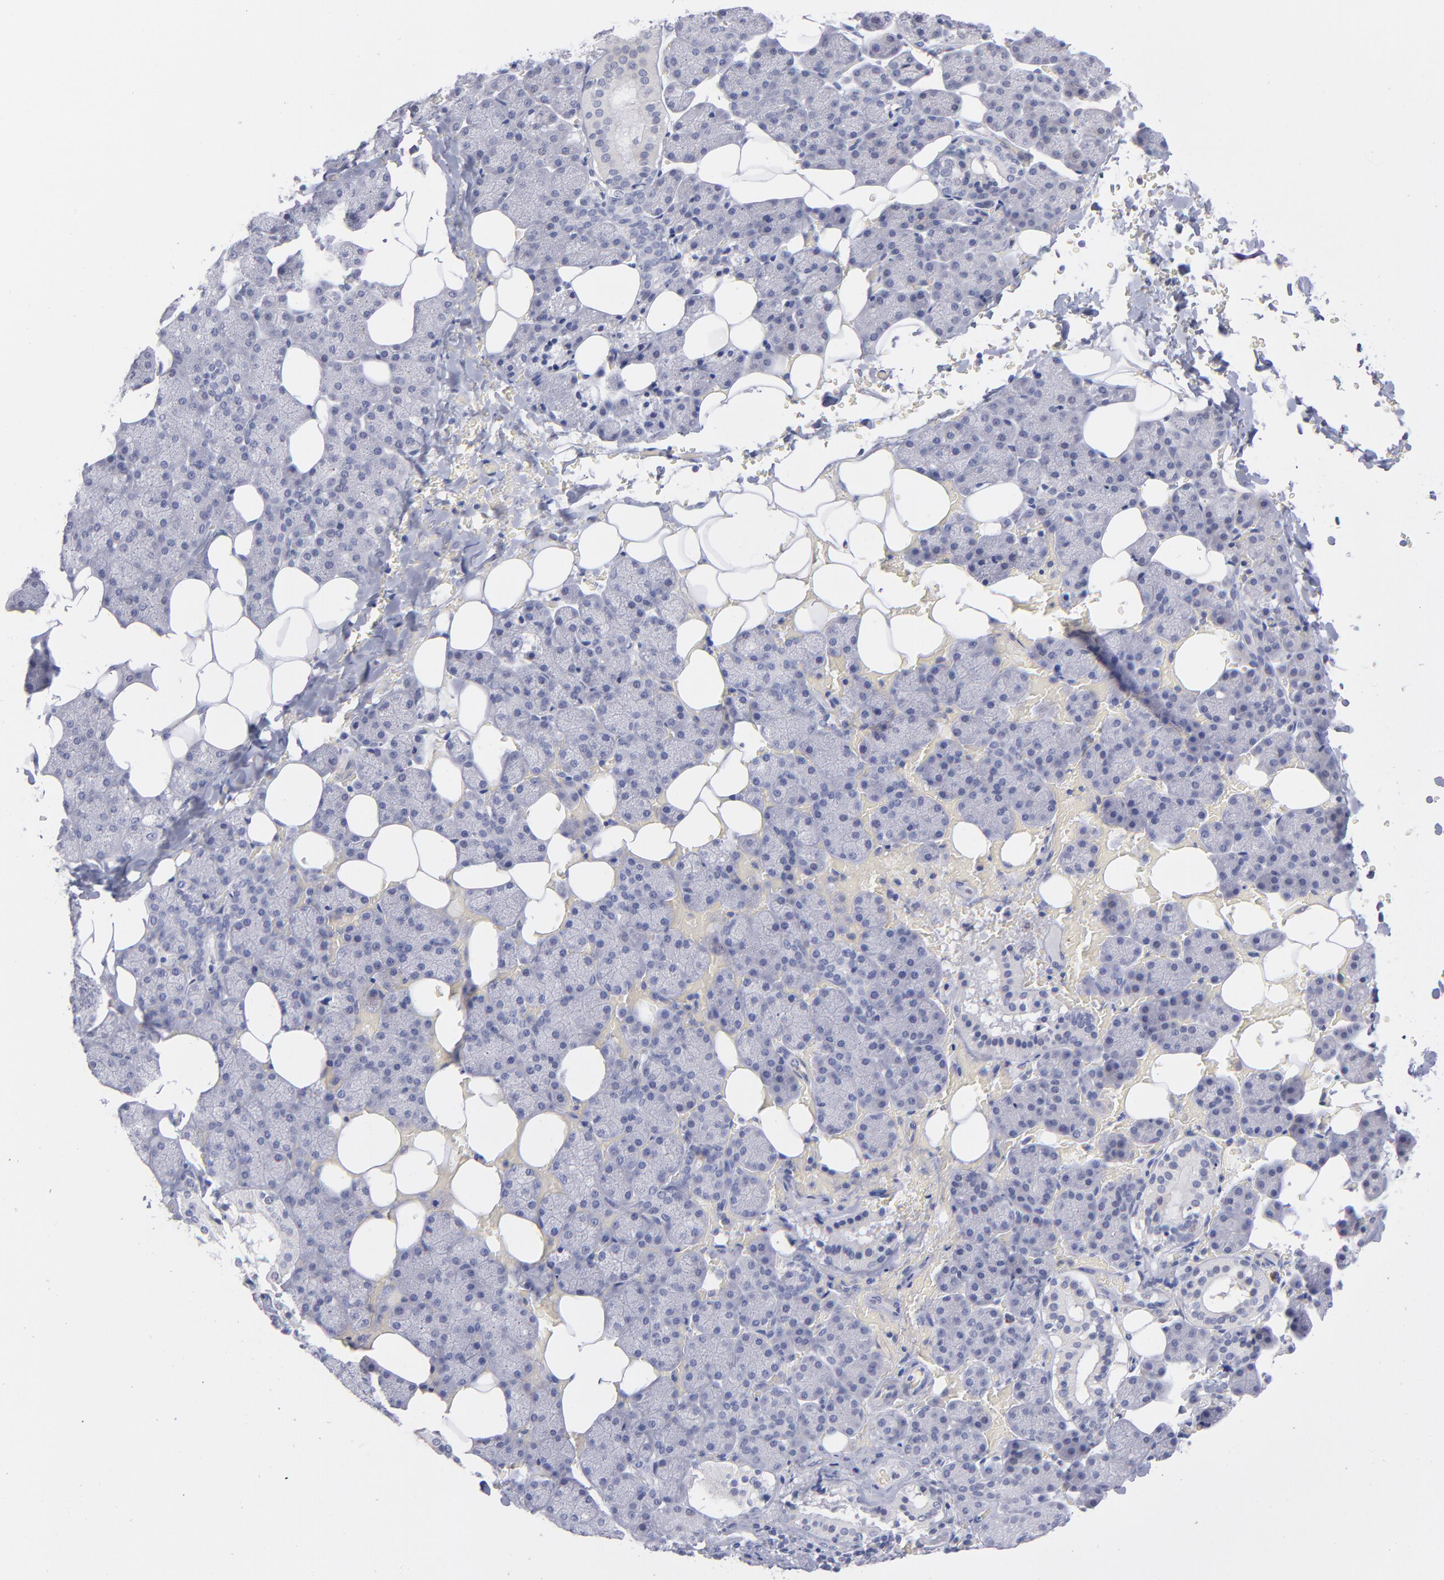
{"staining": {"intensity": "negative", "quantity": "none", "location": "none"}, "tissue": "salivary gland", "cell_type": "Glandular cells", "image_type": "normal", "snomed": [{"axis": "morphology", "description": "Normal tissue, NOS"}, {"axis": "topography", "description": "Lymph node"}, {"axis": "topography", "description": "Salivary gland"}], "caption": "Immunohistochemistry (IHC) of unremarkable salivary gland exhibits no positivity in glandular cells.", "gene": "MTHFD2", "patient": {"sex": "male", "age": 8}}